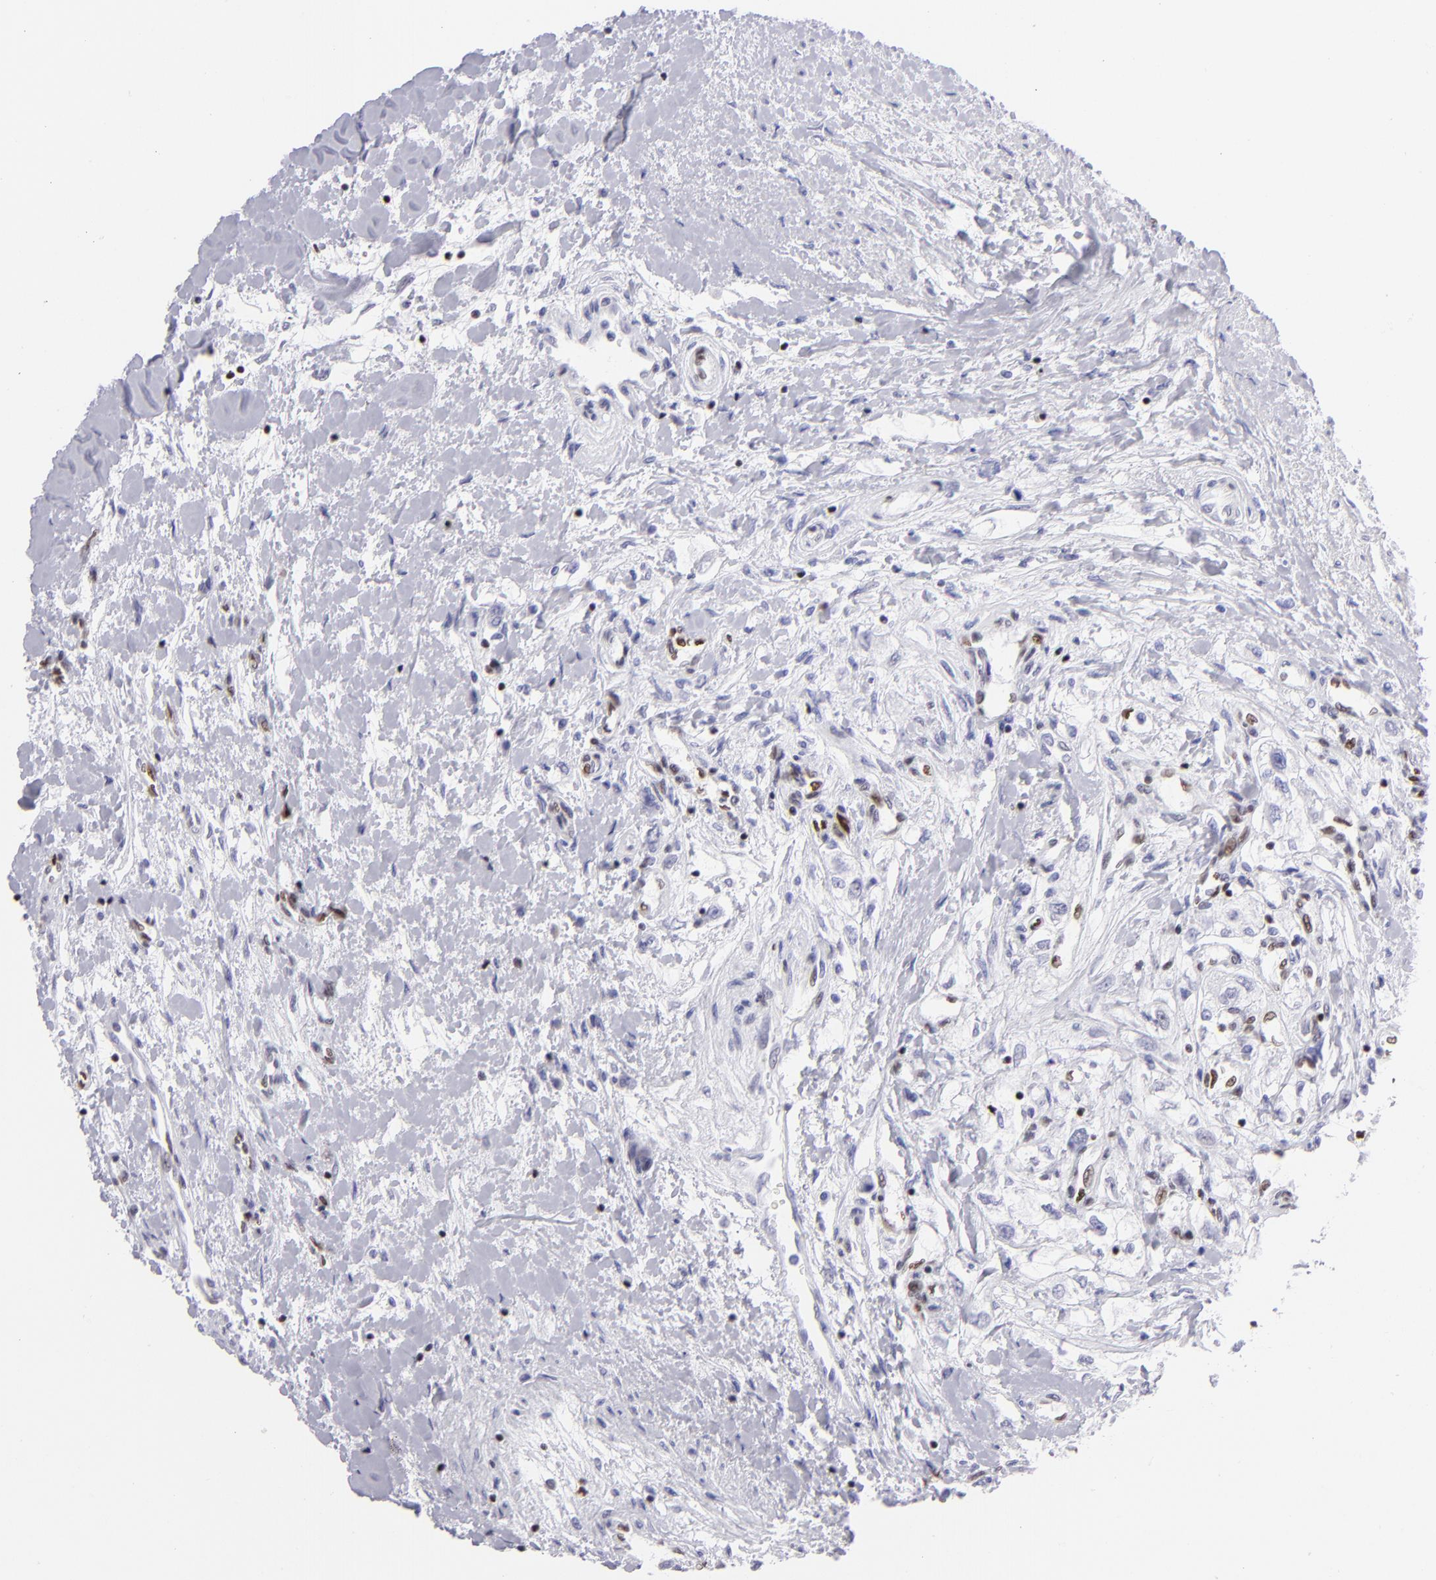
{"staining": {"intensity": "negative", "quantity": "none", "location": "none"}, "tissue": "renal cancer", "cell_type": "Tumor cells", "image_type": "cancer", "snomed": [{"axis": "morphology", "description": "Adenocarcinoma, NOS"}, {"axis": "topography", "description": "Kidney"}], "caption": "This is an immunohistochemistry (IHC) micrograph of renal cancer. There is no expression in tumor cells.", "gene": "ETS1", "patient": {"sex": "male", "age": 57}}